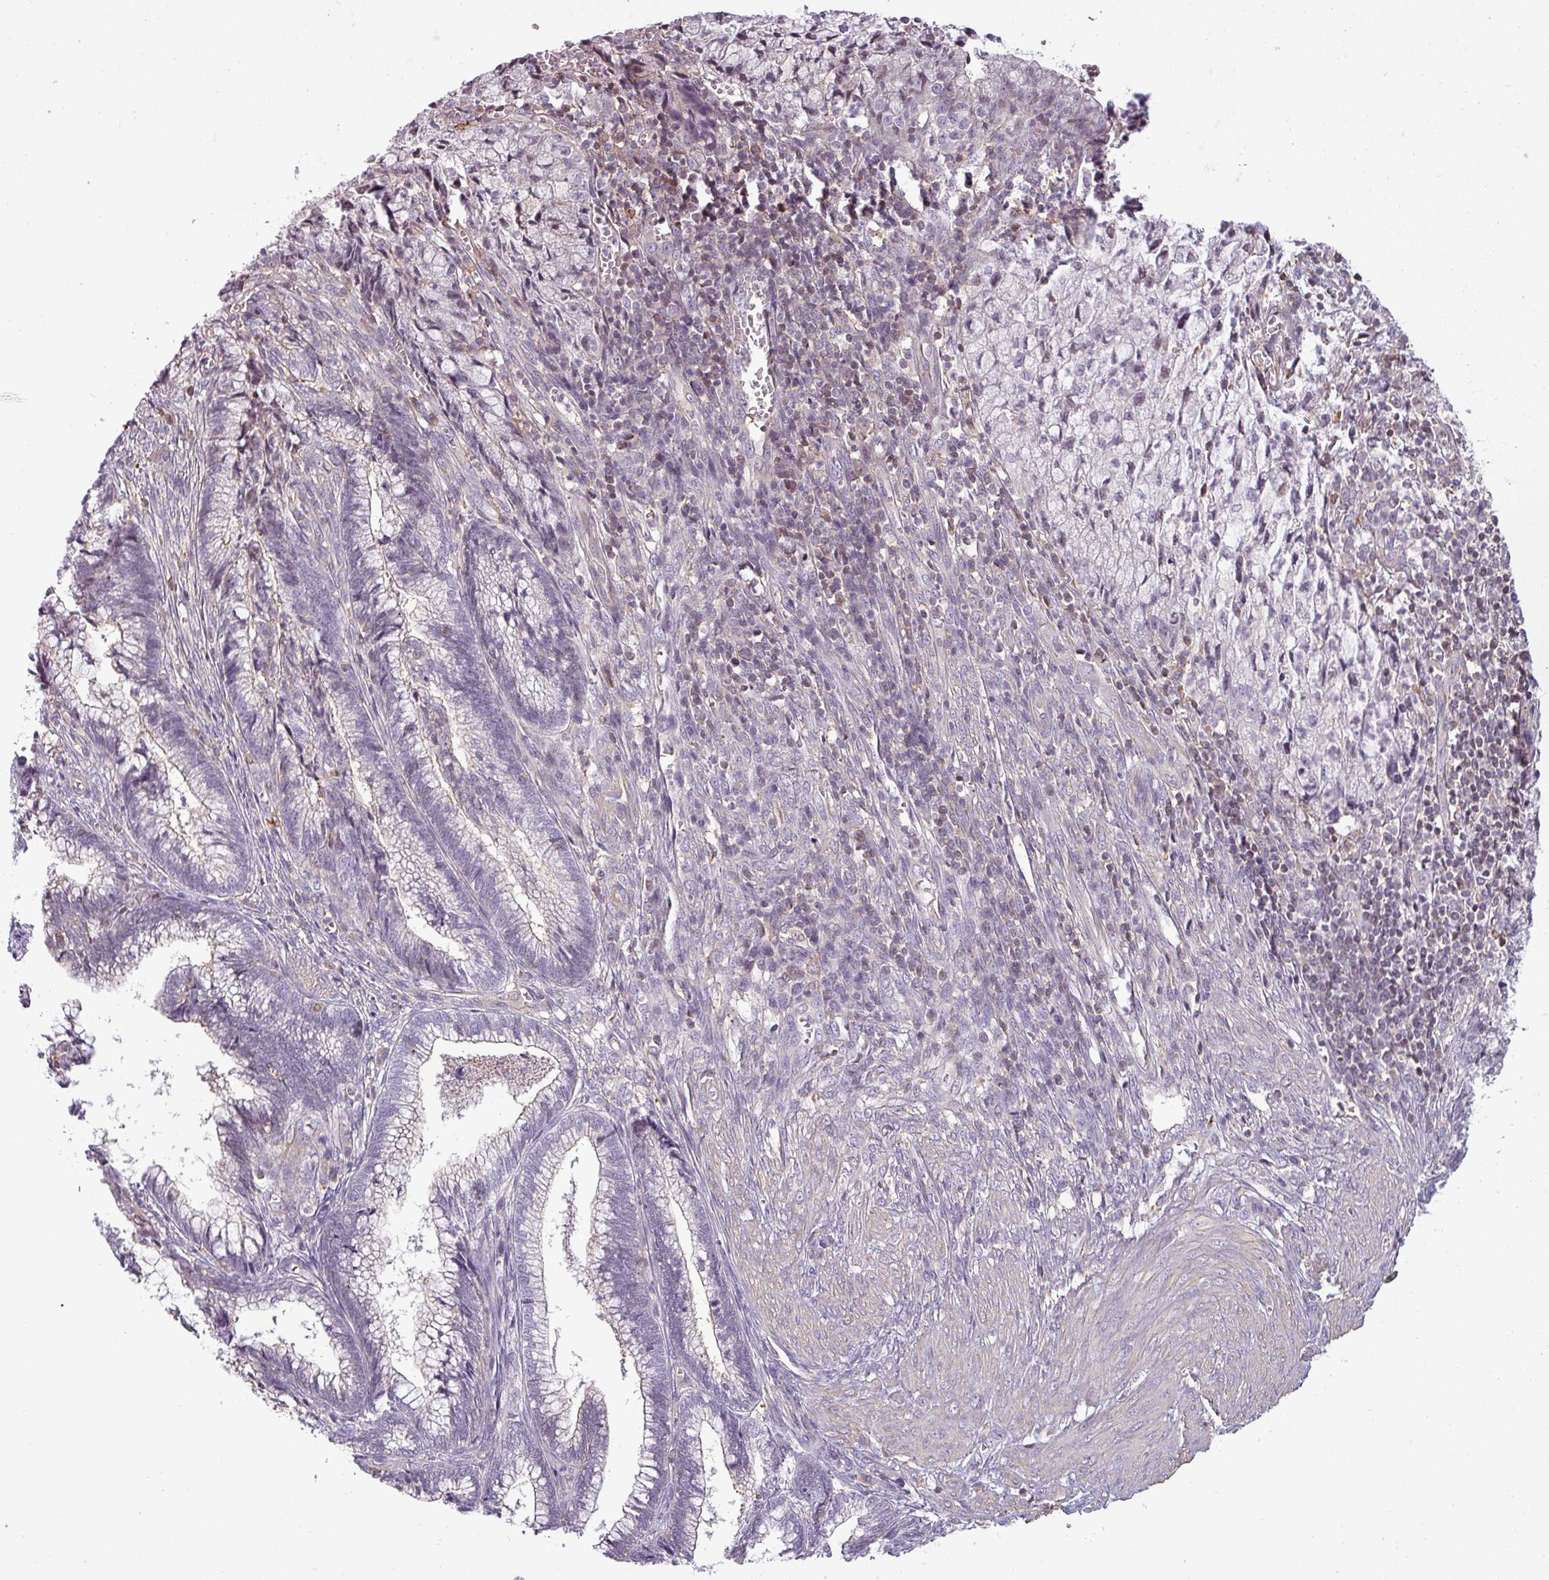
{"staining": {"intensity": "negative", "quantity": "none", "location": "none"}, "tissue": "cervical cancer", "cell_type": "Tumor cells", "image_type": "cancer", "snomed": [{"axis": "morphology", "description": "Adenocarcinoma, NOS"}, {"axis": "topography", "description": "Cervix"}], "caption": "Tumor cells show no significant protein expression in cervical cancer (adenocarcinoma).", "gene": "ZNF835", "patient": {"sex": "female", "age": 44}}